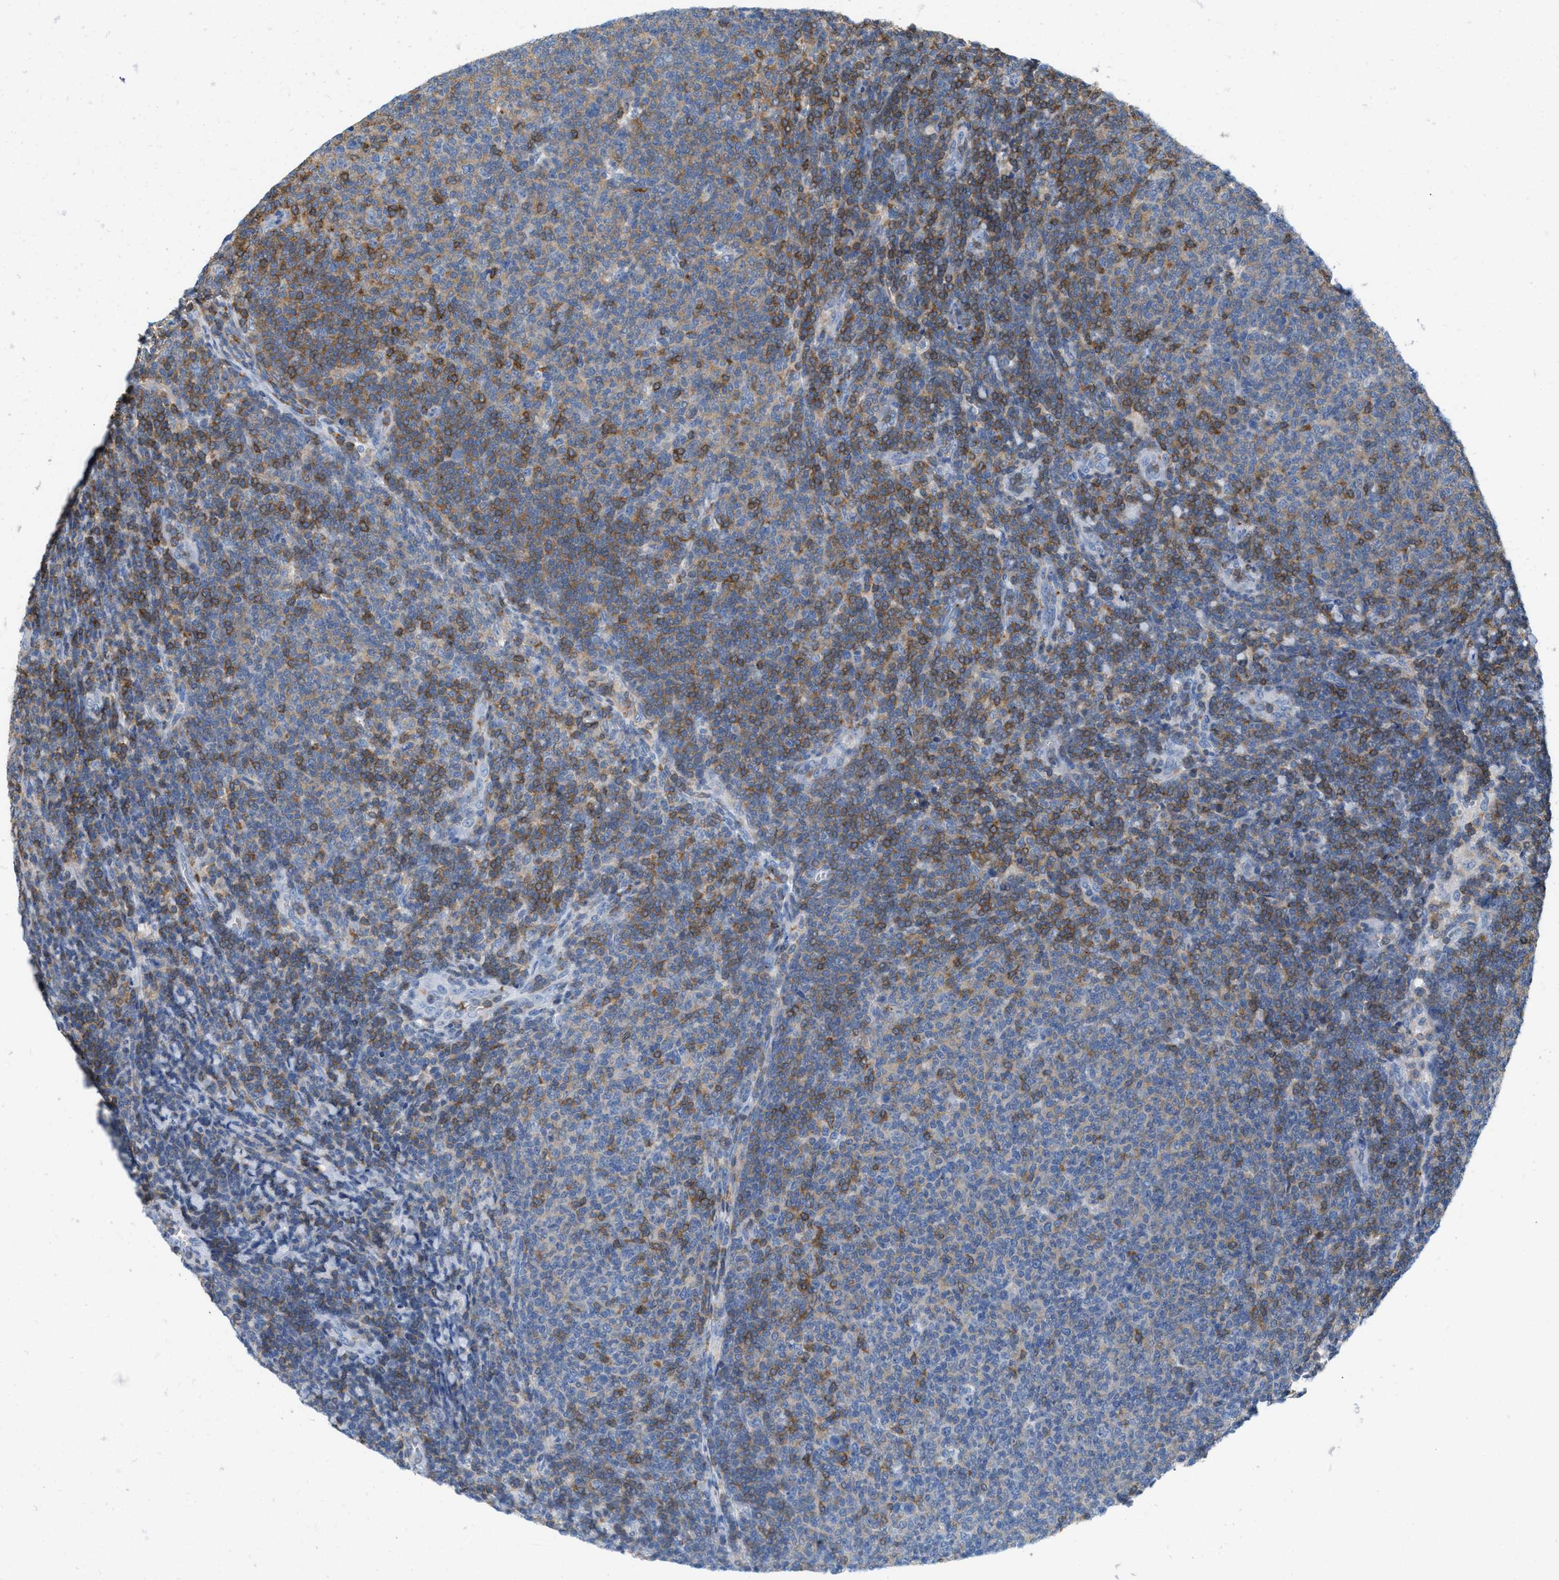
{"staining": {"intensity": "moderate", "quantity": "<25%", "location": "cytoplasmic/membranous"}, "tissue": "lymphoma", "cell_type": "Tumor cells", "image_type": "cancer", "snomed": [{"axis": "morphology", "description": "Malignant lymphoma, non-Hodgkin's type, Low grade"}, {"axis": "topography", "description": "Lymph node"}], "caption": "Low-grade malignant lymphoma, non-Hodgkin's type stained with DAB (3,3'-diaminobenzidine) immunohistochemistry (IHC) displays low levels of moderate cytoplasmic/membranous staining in about <25% of tumor cells. Nuclei are stained in blue.", "gene": "IL16", "patient": {"sex": "male", "age": 66}}